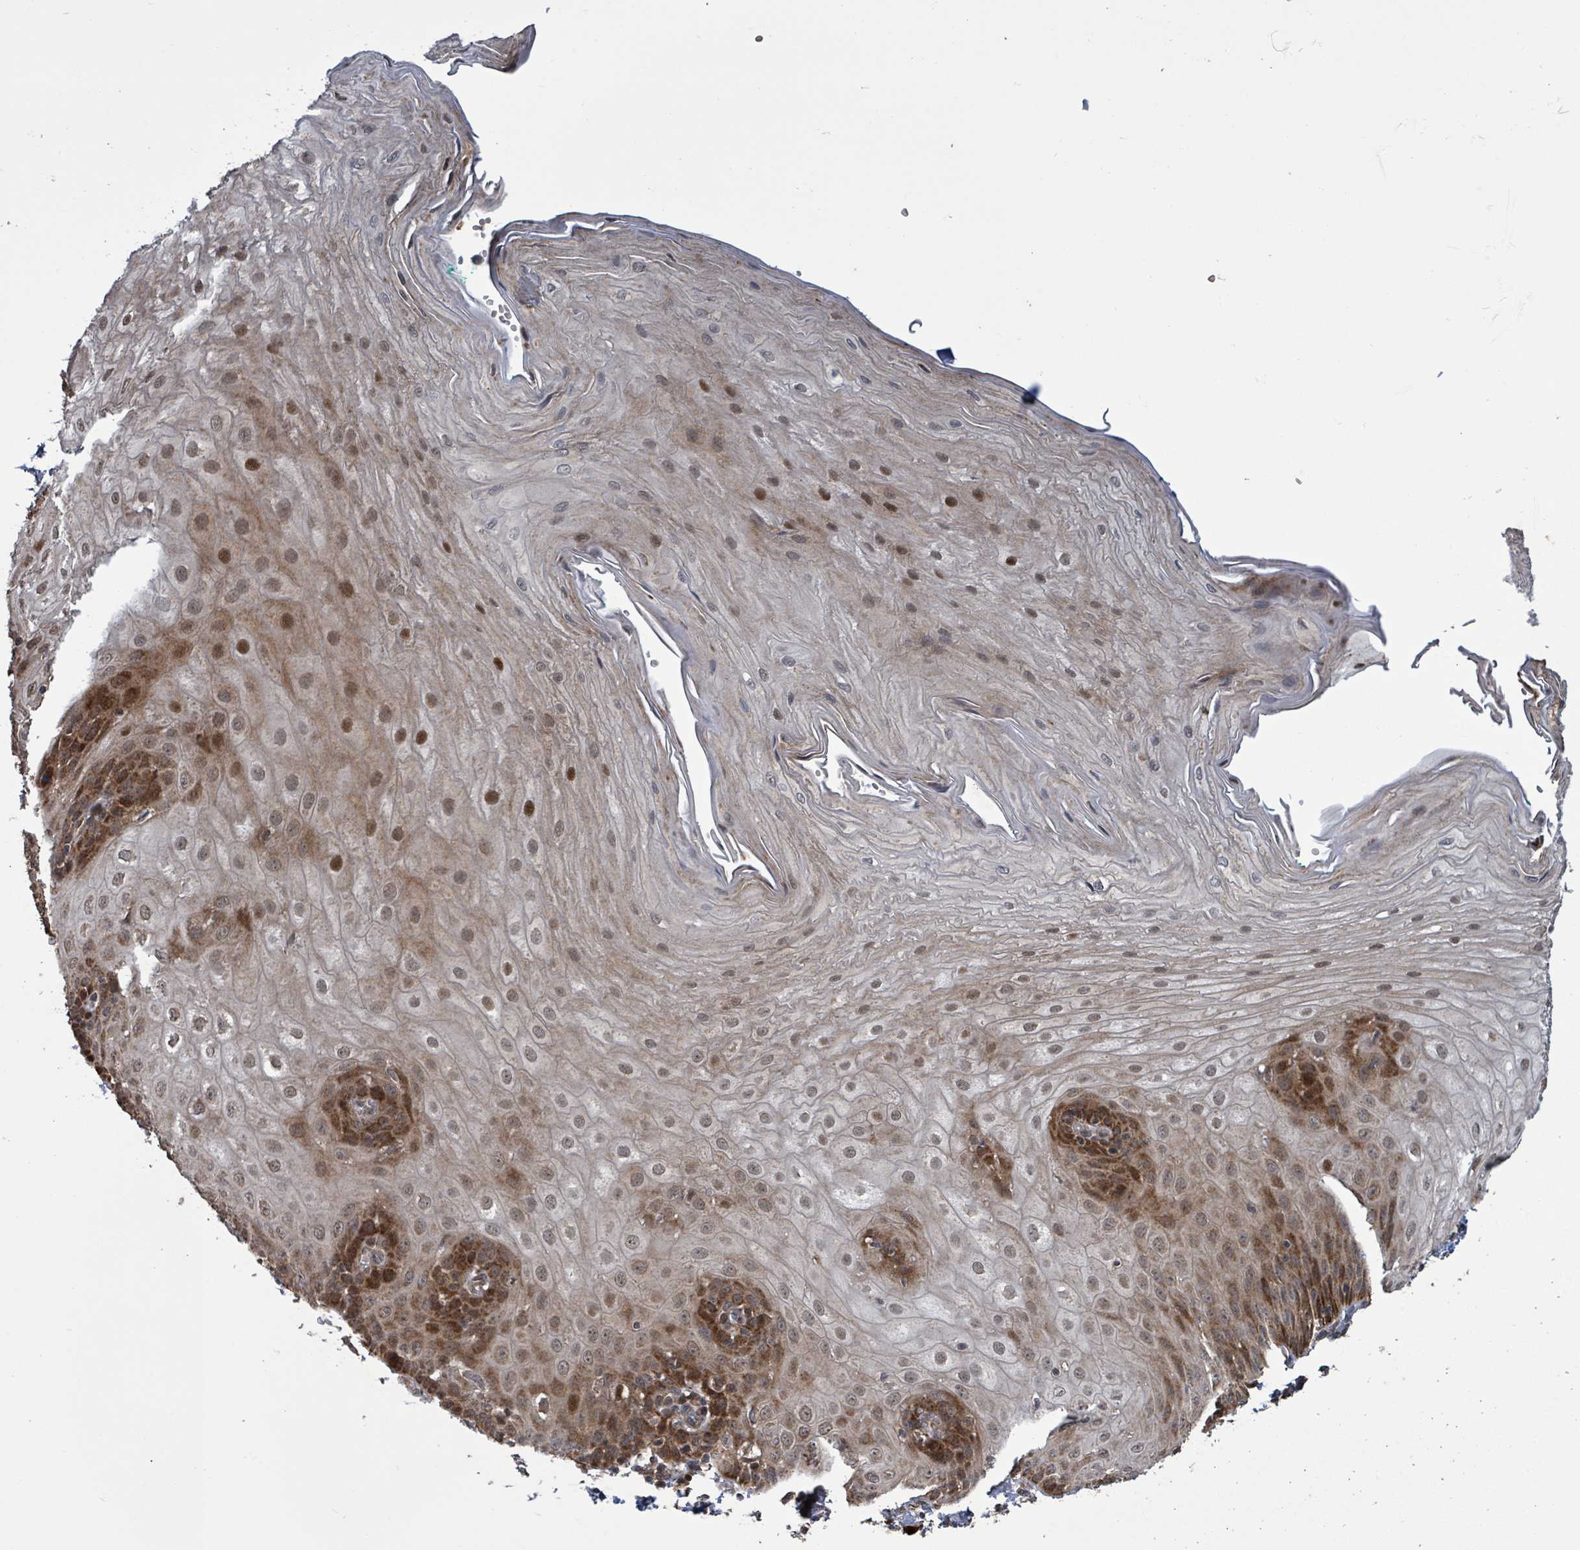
{"staining": {"intensity": "moderate", "quantity": "25%-75%", "location": "cytoplasmic/membranous,nuclear"}, "tissue": "esophagus", "cell_type": "Squamous epithelial cells", "image_type": "normal", "snomed": [{"axis": "morphology", "description": "Normal tissue, NOS"}, {"axis": "topography", "description": "Esophagus"}], "caption": "Moderate cytoplasmic/membranous,nuclear expression is appreciated in about 25%-75% of squamous epithelial cells in benign esophagus. (DAB (3,3'-diaminobenzidine) = brown stain, brightfield microscopy at high magnification).", "gene": "COQ6", "patient": {"sex": "male", "age": 69}}